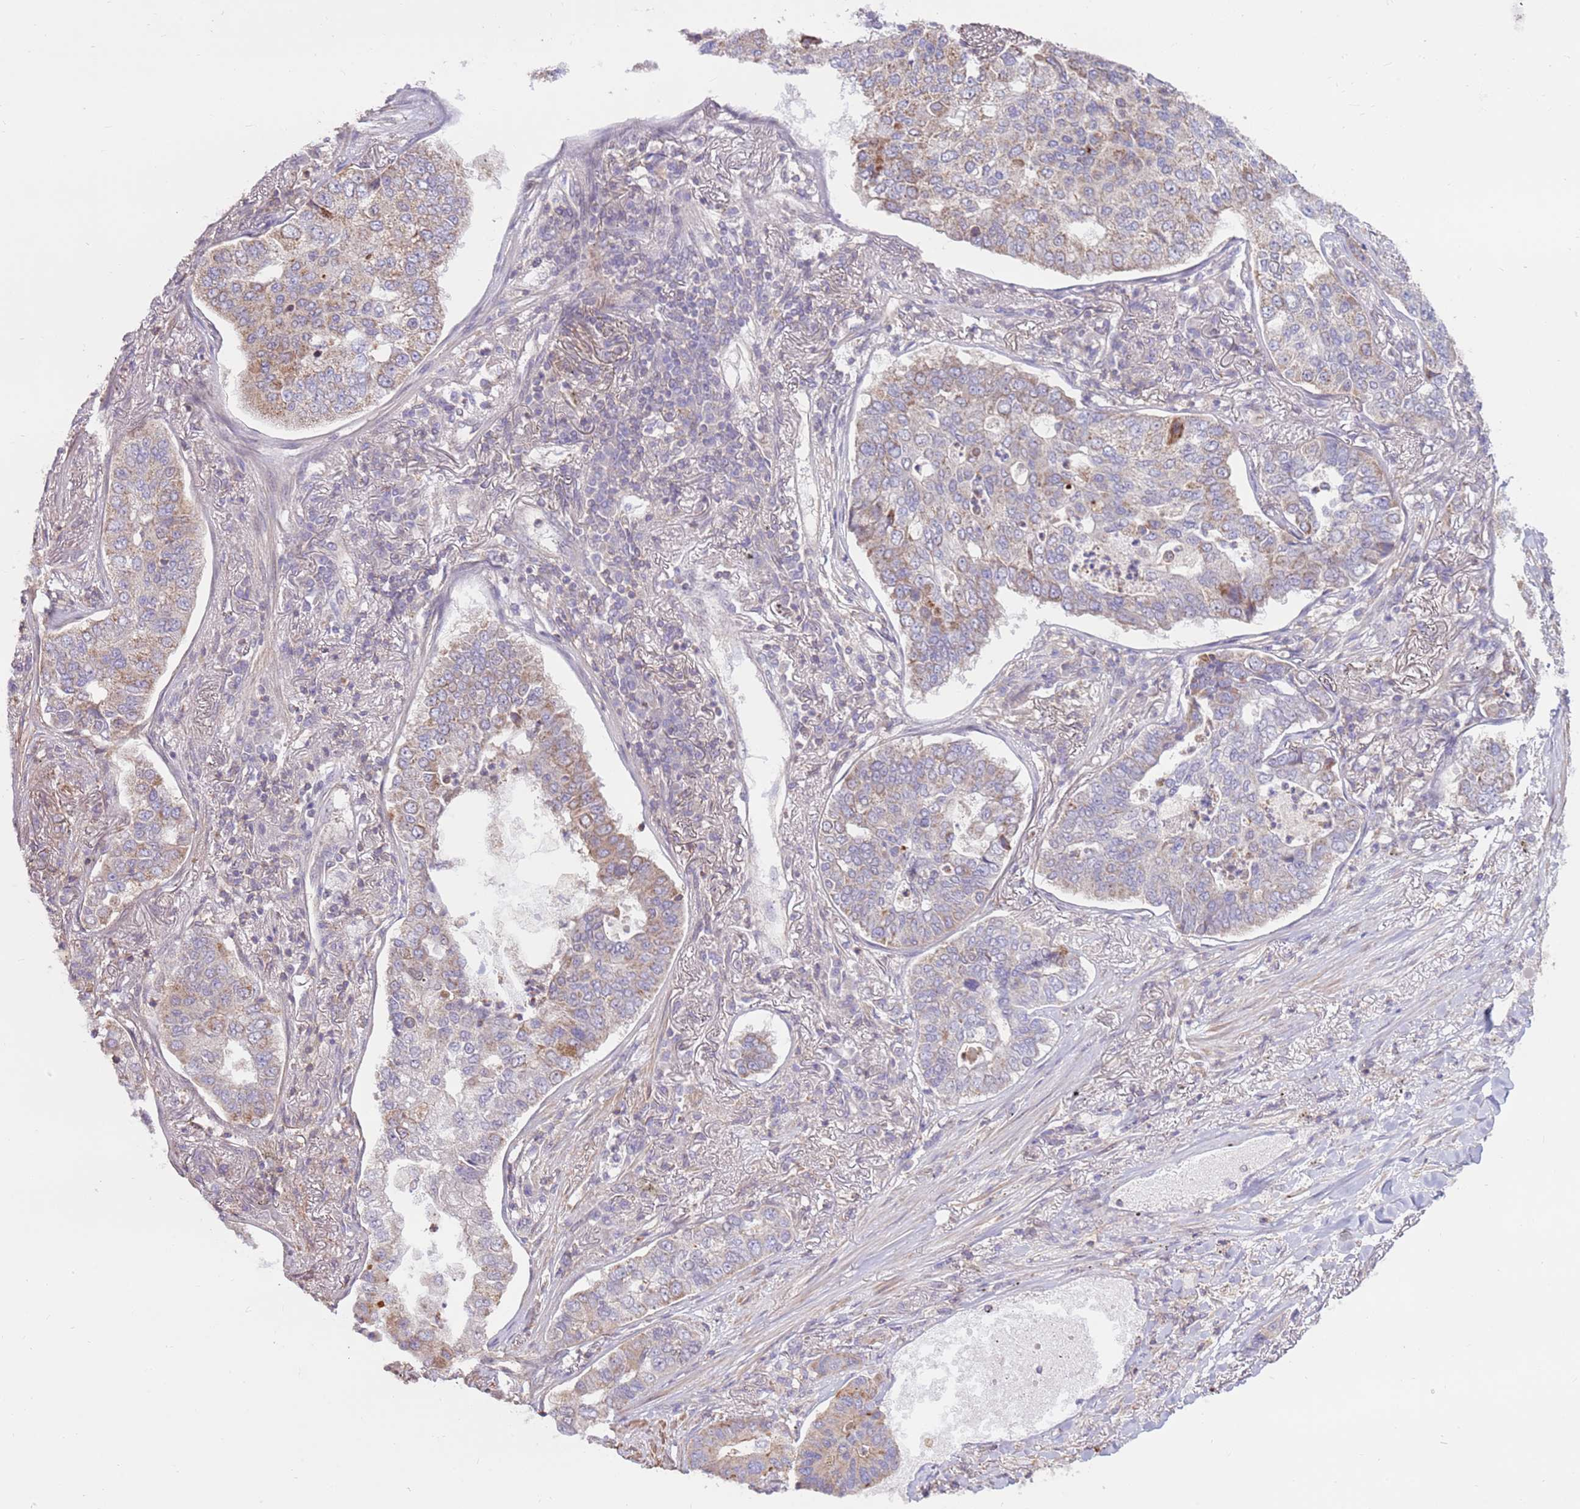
{"staining": {"intensity": "moderate", "quantity": "<25%", "location": "cytoplasmic/membranous"}, "tissue": "lung cancer", "cell_type": "Tumor cells", "image_type": "cancer", "snomed": [{"axis": "morphology", "description": "Adenocarcinoma, NOS"}, {"axis": "topography", "description": "Lung"}], "caption": "DAB immunohistochemical staining of human lung cancer (adenocarcinoma) demonstrates moderate cytoplasmic/membranous protein expression in approximately <25% of tumor cells.", "gene": "EVA1B", "patient": {"sex": "male", "age": 49}}